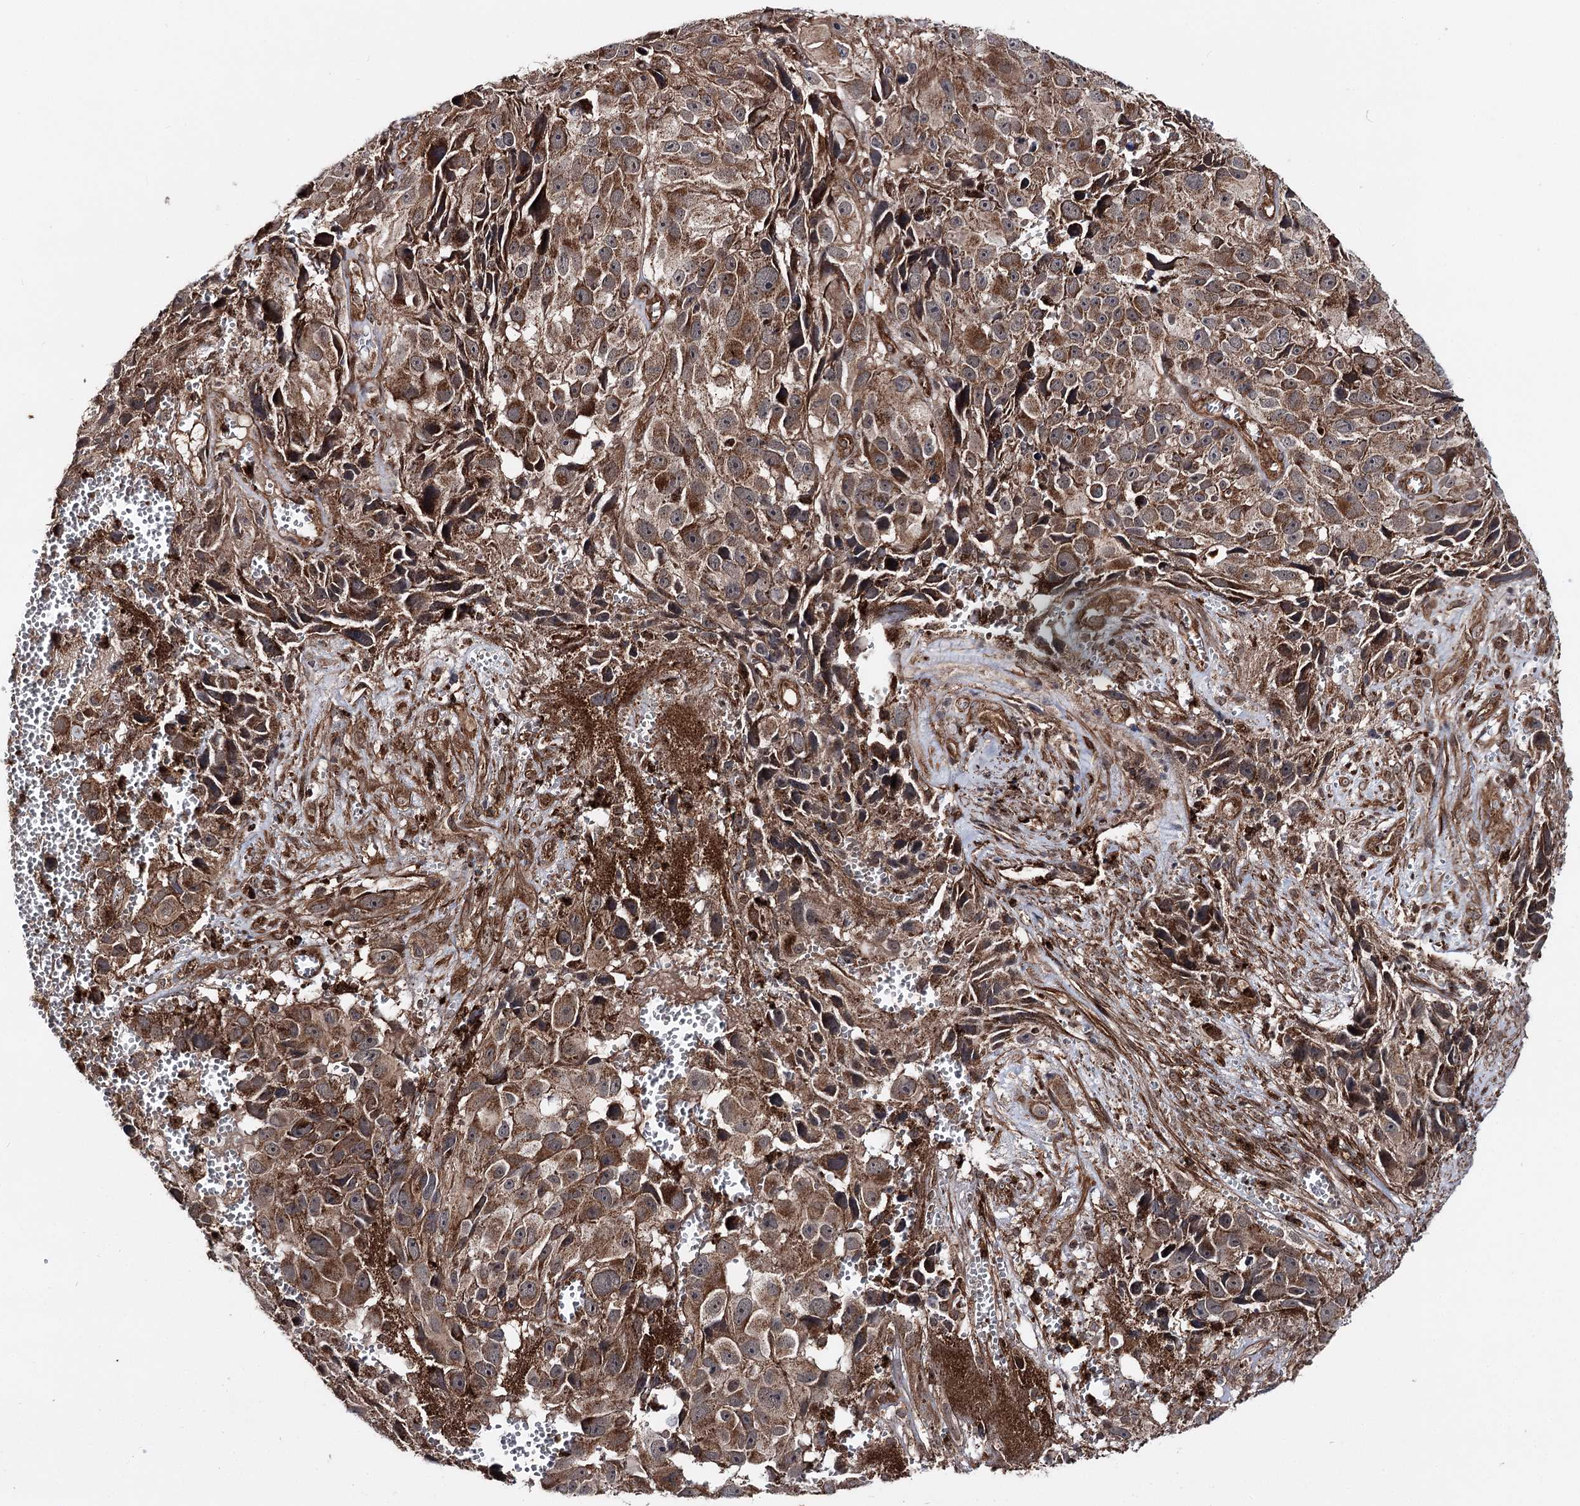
{"staining": {"intensity": "strong", "quantity": ">75%", "location": "cytoplasmic/membranous"}, "tissue": "melanoma", "cell_type": "Tumor cells", "image_type": "cancer", "snomed": [{"axis": "morphology", "description": "Malignant melanoma, NOS"}, {"axis": "topography", "description": "Skin"}], "caption": "This micrograph reveals immunohistochemistry staining of human malignant melanoma, with high strong cytoplasmic/membranous positivity in about >75% of tumor cells.", "gene": "FGFR1OP2", "patient": {"sex": "male", "age": 84}}